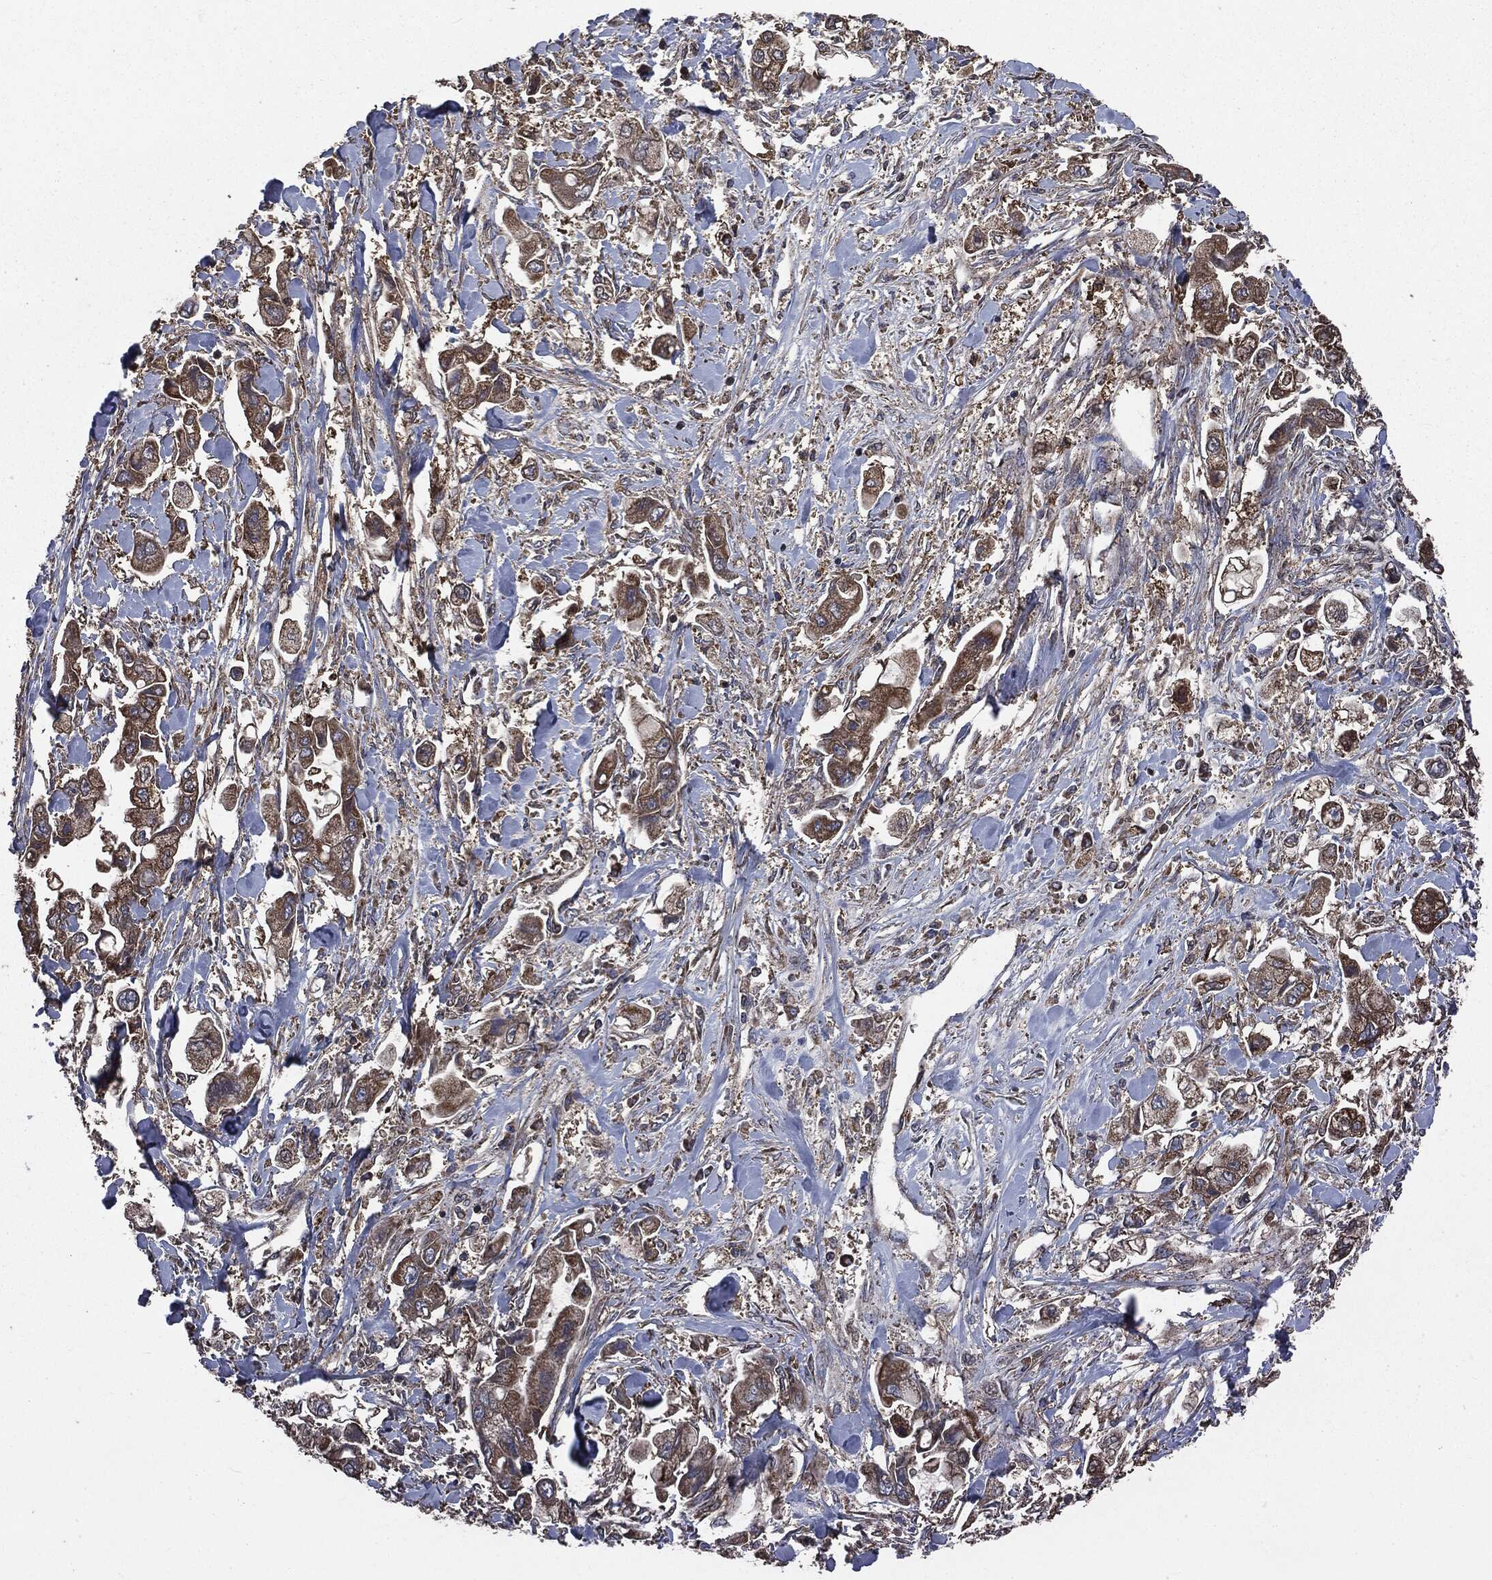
{"staining": {"intensity": "strong", "quantity": ">75%", "location": "cytoplasmic/membranous"}, "tissue": "stomach cancer", "cell_type": "Tumor cells", "image_type": "cancer", "snomed": [{"axis": "morphology", "description": "Adenocarcinoma, NOS"}, {"axis": "topography", "description": "Stomach"}], "caption": "Tumor cells demonstrate high levels of strong cytoplasmic/membranous expression in about >75% of cells in stomach cancer.", "gene": "MAPK6", "patient": {"sex": "male", "age": 62}}